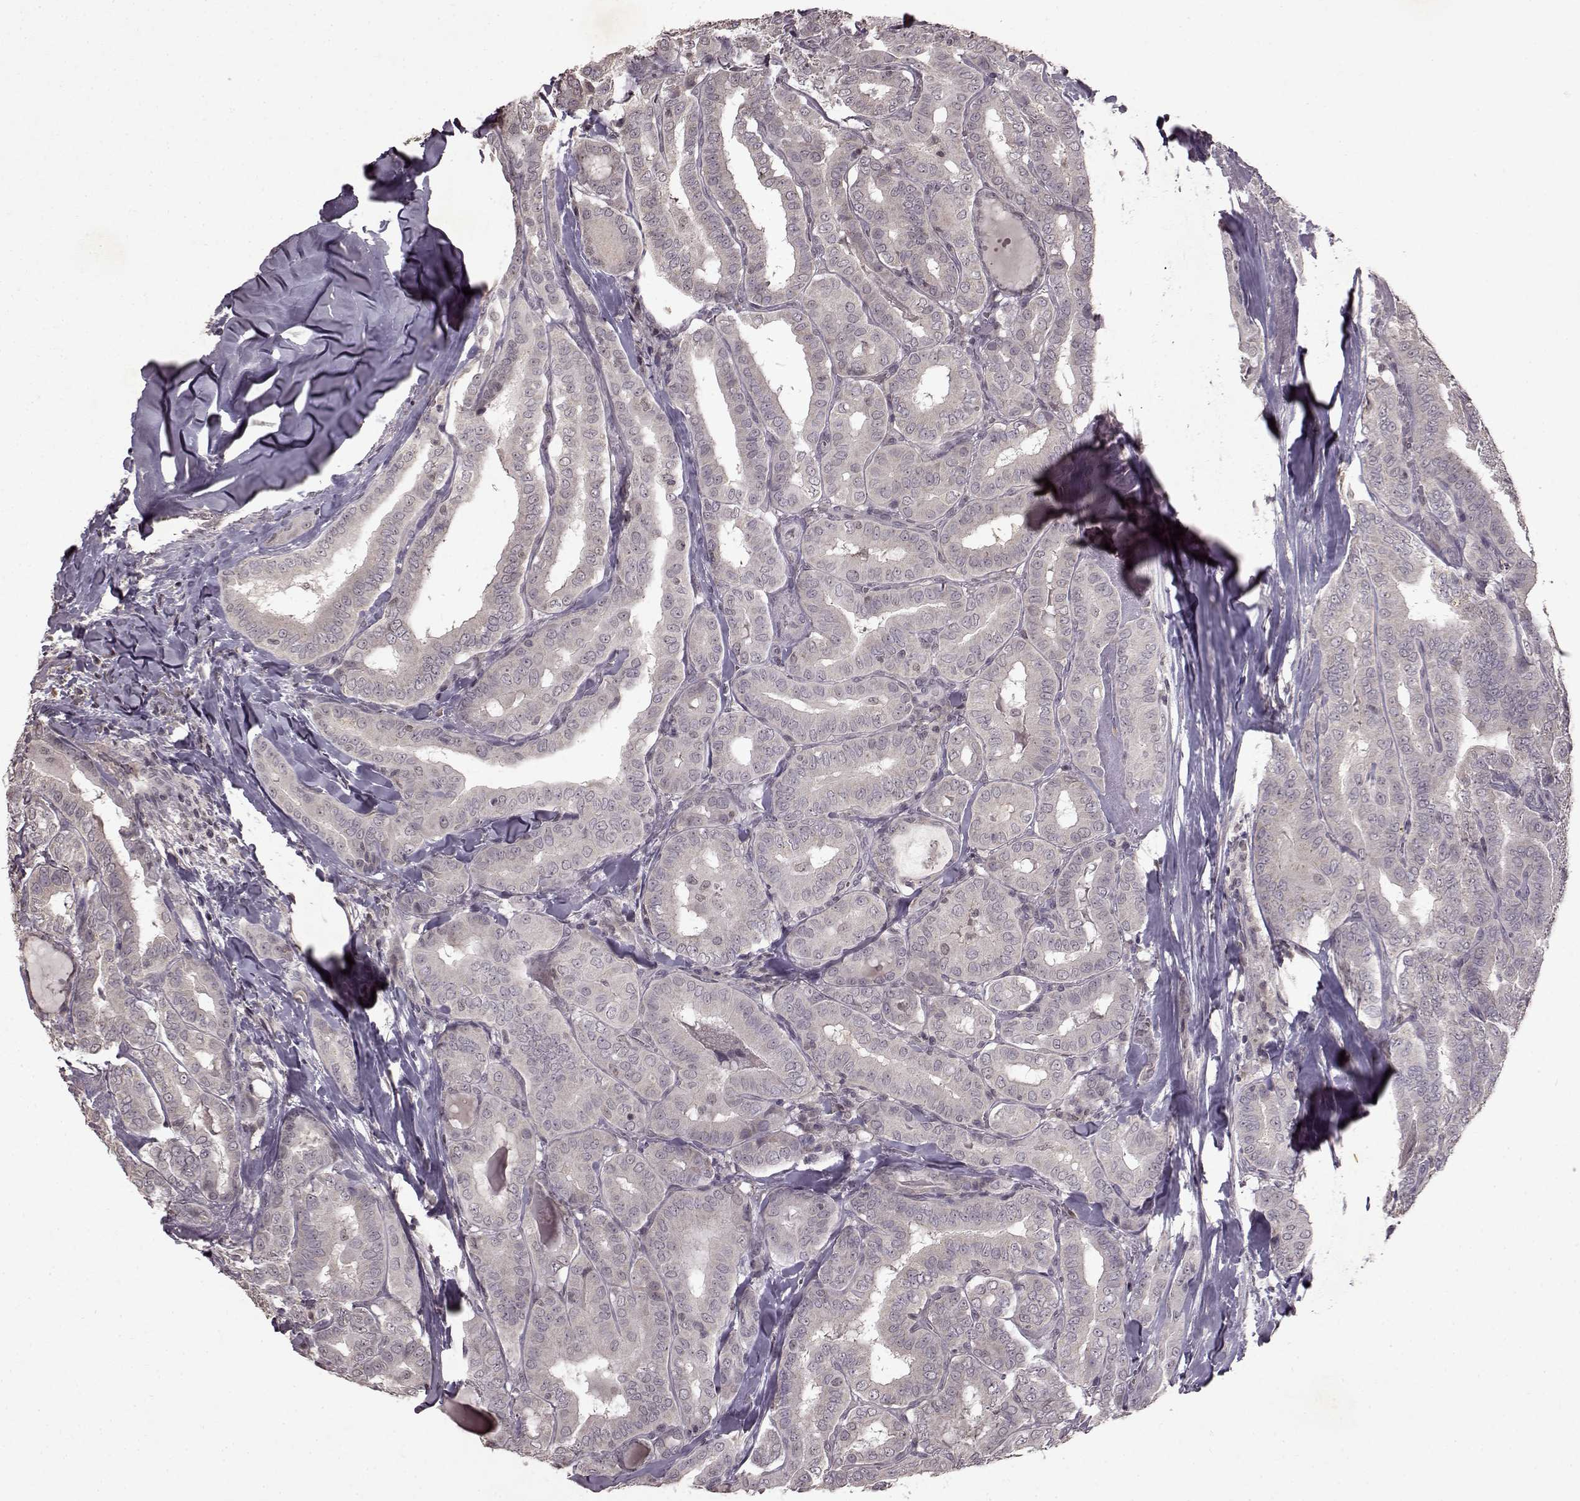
{"staining": {"intensity": "negative", "quantity": "none", "location": "none"}, "tissue": "thyroid cancer", "cell_type": "Tumor cells", "image_type": "cancer", "snomed": [{"axis": "morphology", "description": "Papillary adenocarcinoma, NOS"}, {"axis": "morphology", "description": "Papillary adenoma metastatic"}, {"axis": "topography", "description": "Thyroid gland"}], "caption": "Micrograph shows no significant protein staining in tumor cells of papillary adenoma metastatic (thyroid).", "gene": "LHB", "patient": {"sex": "female", "age": 50}}